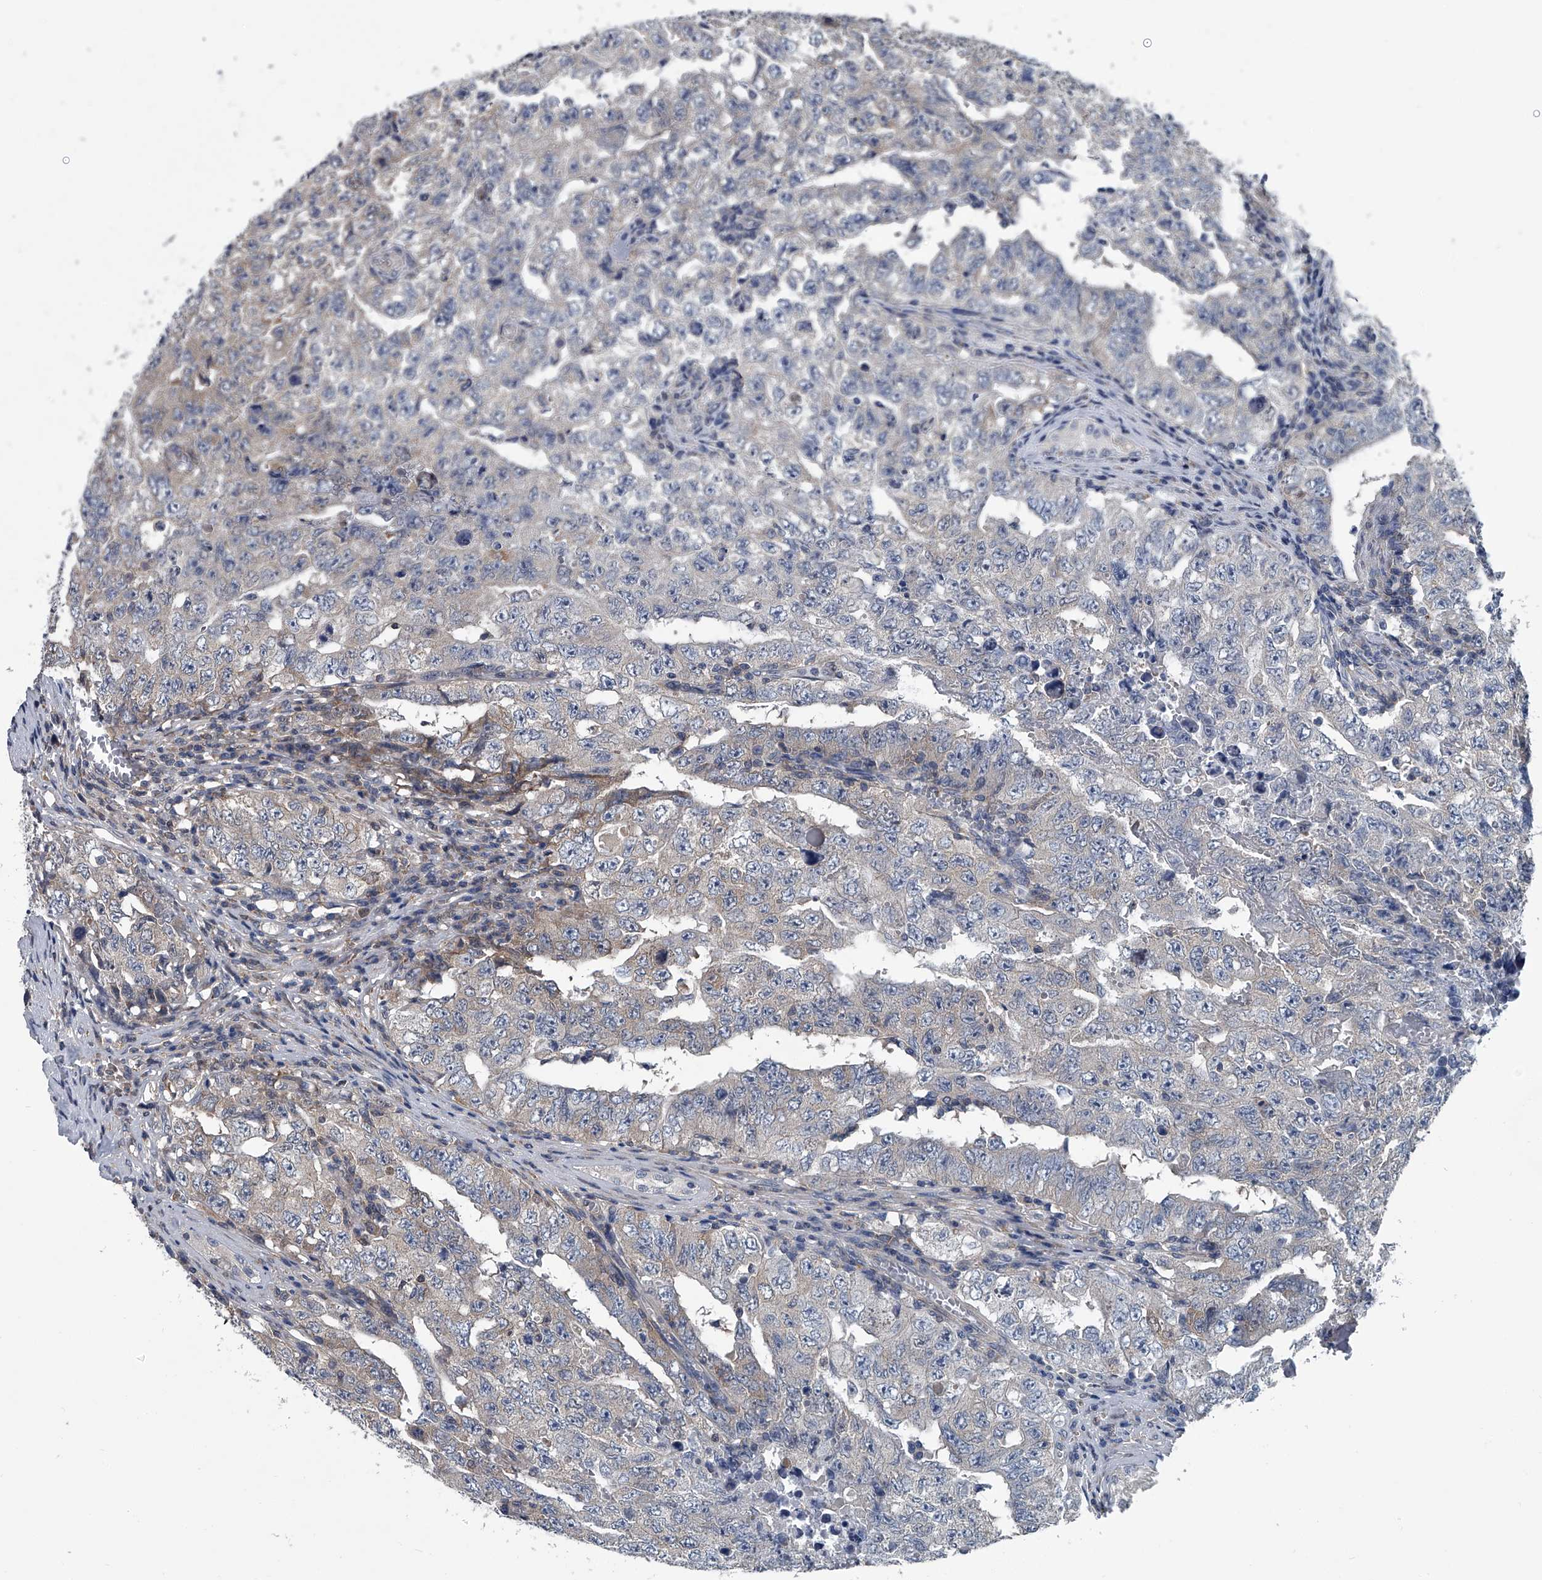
{"staining": {"intensity": "weak", "quantity": "<25%", "location": "cytoplasmic/membranous"}, "tissue": "testis cancer", "cell_type": "Tumor cells", "image_type": "cancer", "snomed": [{"axis": "morphology", "description": "Carcinoma, Embryonal, NOS"}, {"axis": "topography", "description": "Testis"}], "caption": "This is an immunohistochemistry histopathology image of testis cancer. There is no expression in tumor cells.", "gene": "PPP2R5D", "patient": {"sex": "male", "age": 26}}